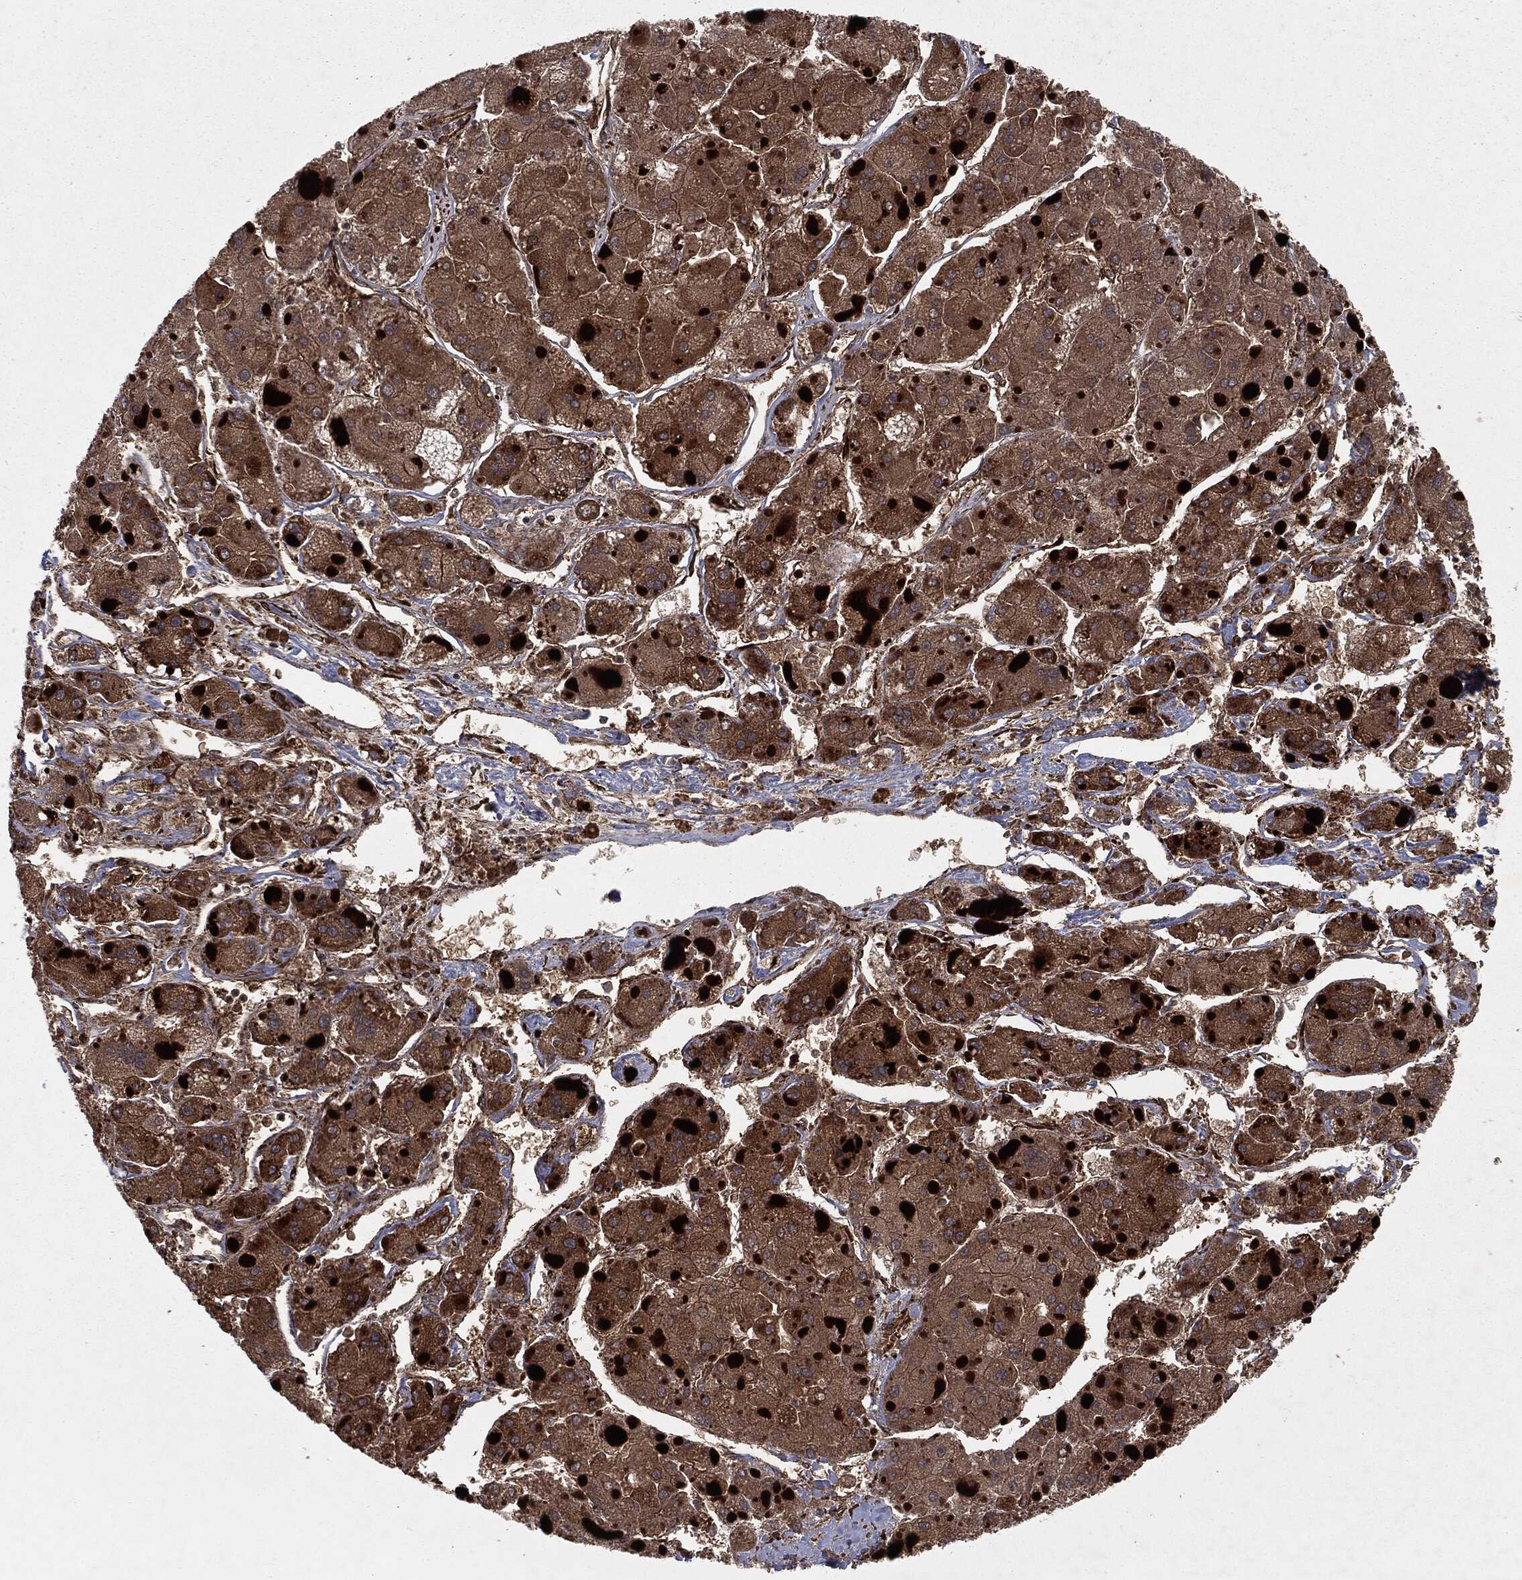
{"staining": {"intensity": "moderate", "quantity": ">75%", "location": "cytoplasmic/membranous"}, "tissue": "liver cancer", "cell_type": "Tumor cells", "image_type": "cancer", "snomed": [{"axis": "morphology", "description": "Carcinoma, Hepatocellular, NOS"}, {"axis": "topography", "description": "Liver"}], "caption": "DAB immunohistochemical staining of human liver hepatocellular carcinoma exhibits moderate cytoplasmic/membranous protein staining in about >75% of tumor cells.", "gene": "RANBP9", "patient": {"sex": "female", "age": 73}}